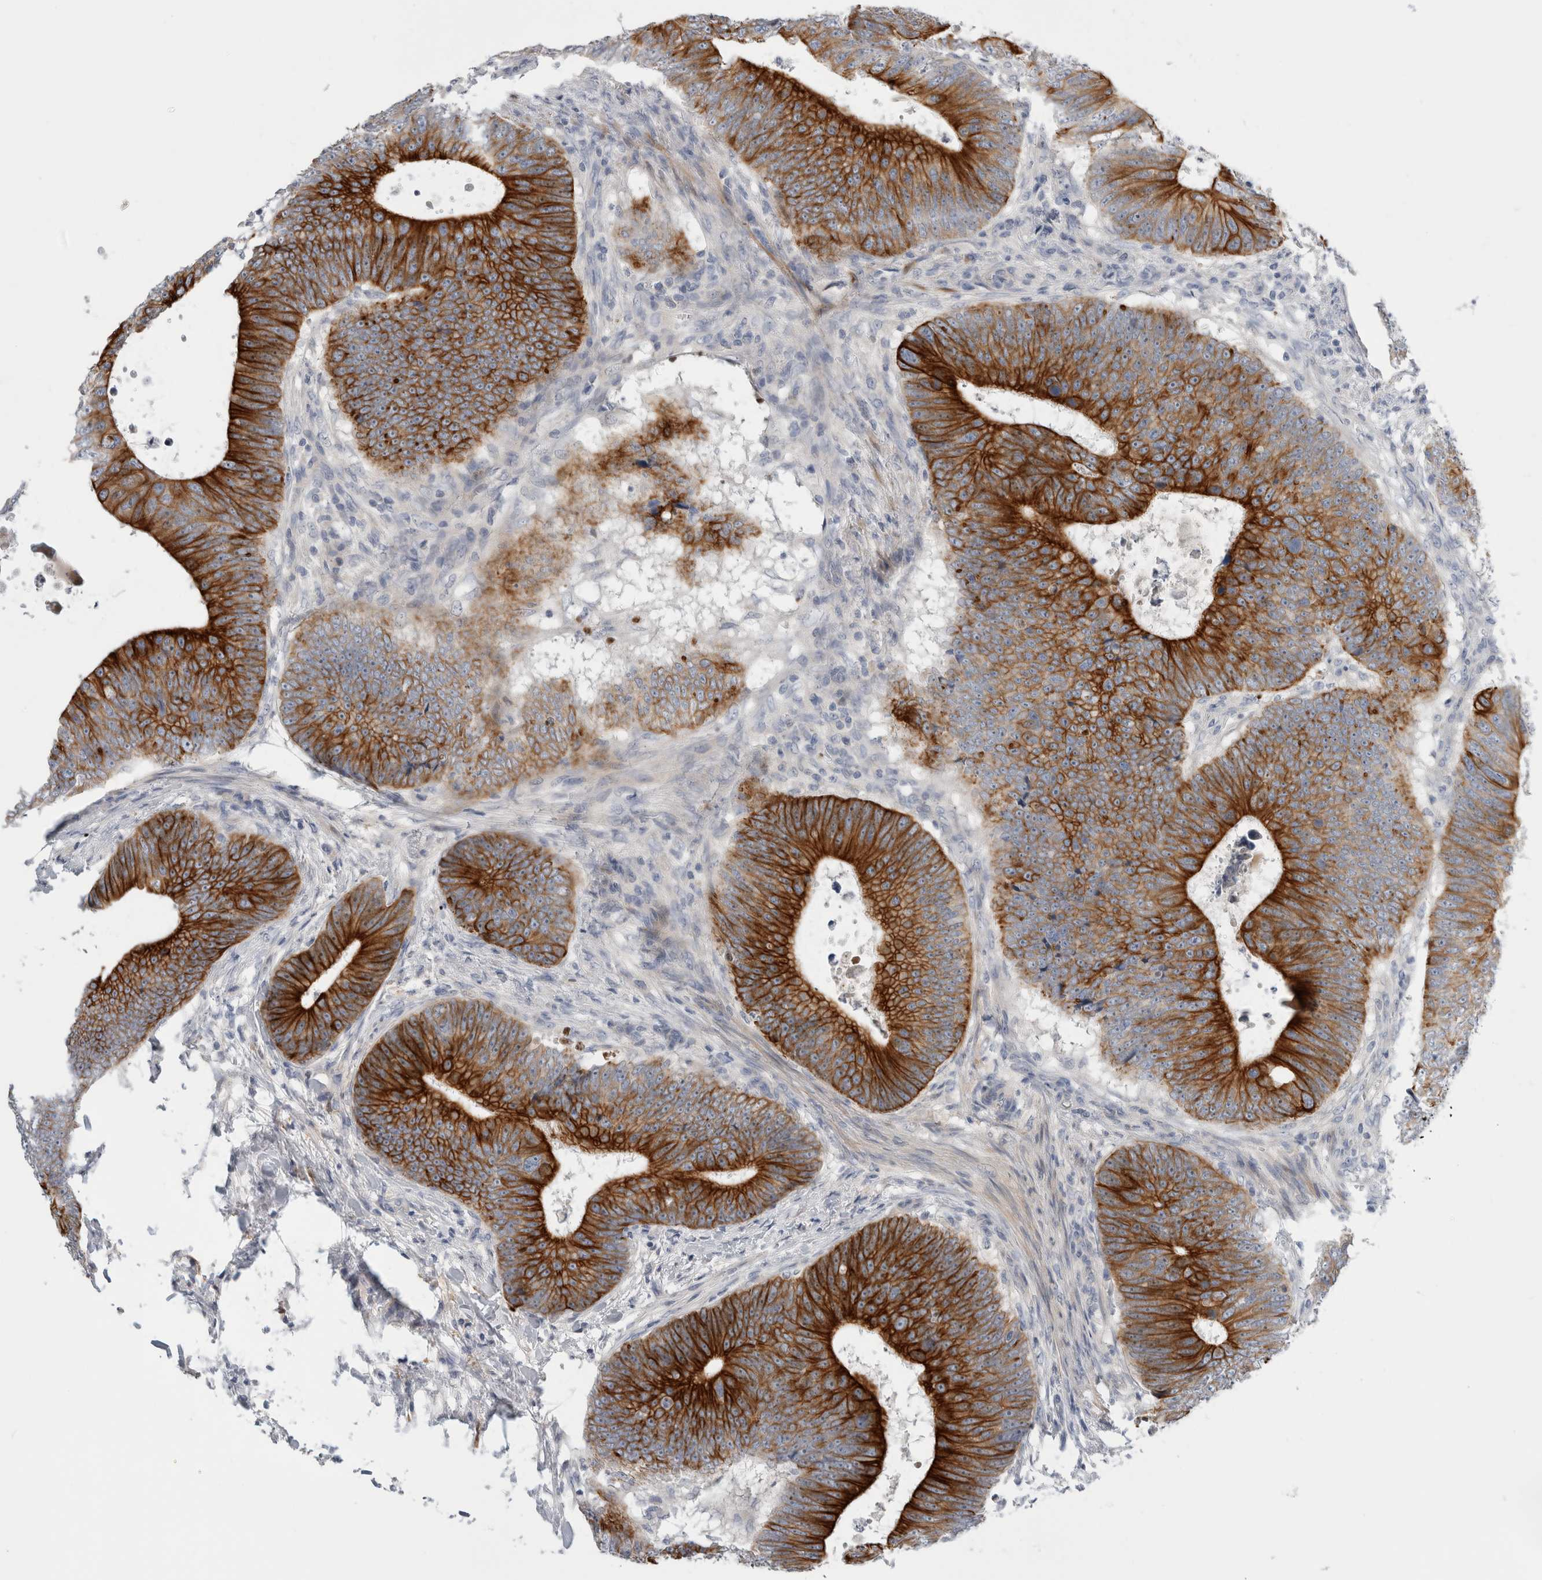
{"staining": {"intensity": "strong", "quantity": ">75%", "location": "cytoplasmic/membranous"}, "tissue": "colorectal cancer", "cell_type": "Tumor cells", "image_type": "cancer", "snomed": [{"axis": "morphology", "description": "Adenocarcinoma, NOS"}, {"axis": "topography", "description": "Colon"}], "caption": "Colorectal cancer (adenocarcinoma) stained with DAB (3,3'-diaminobenzidine) immunohistochemistry (IHC) shows high levels of strong cytoplasmic/membranous expression in approximately >75% of tumor cells.", "gene": "SLC20A2", "patient": {"sex": "male", "age": 56}}